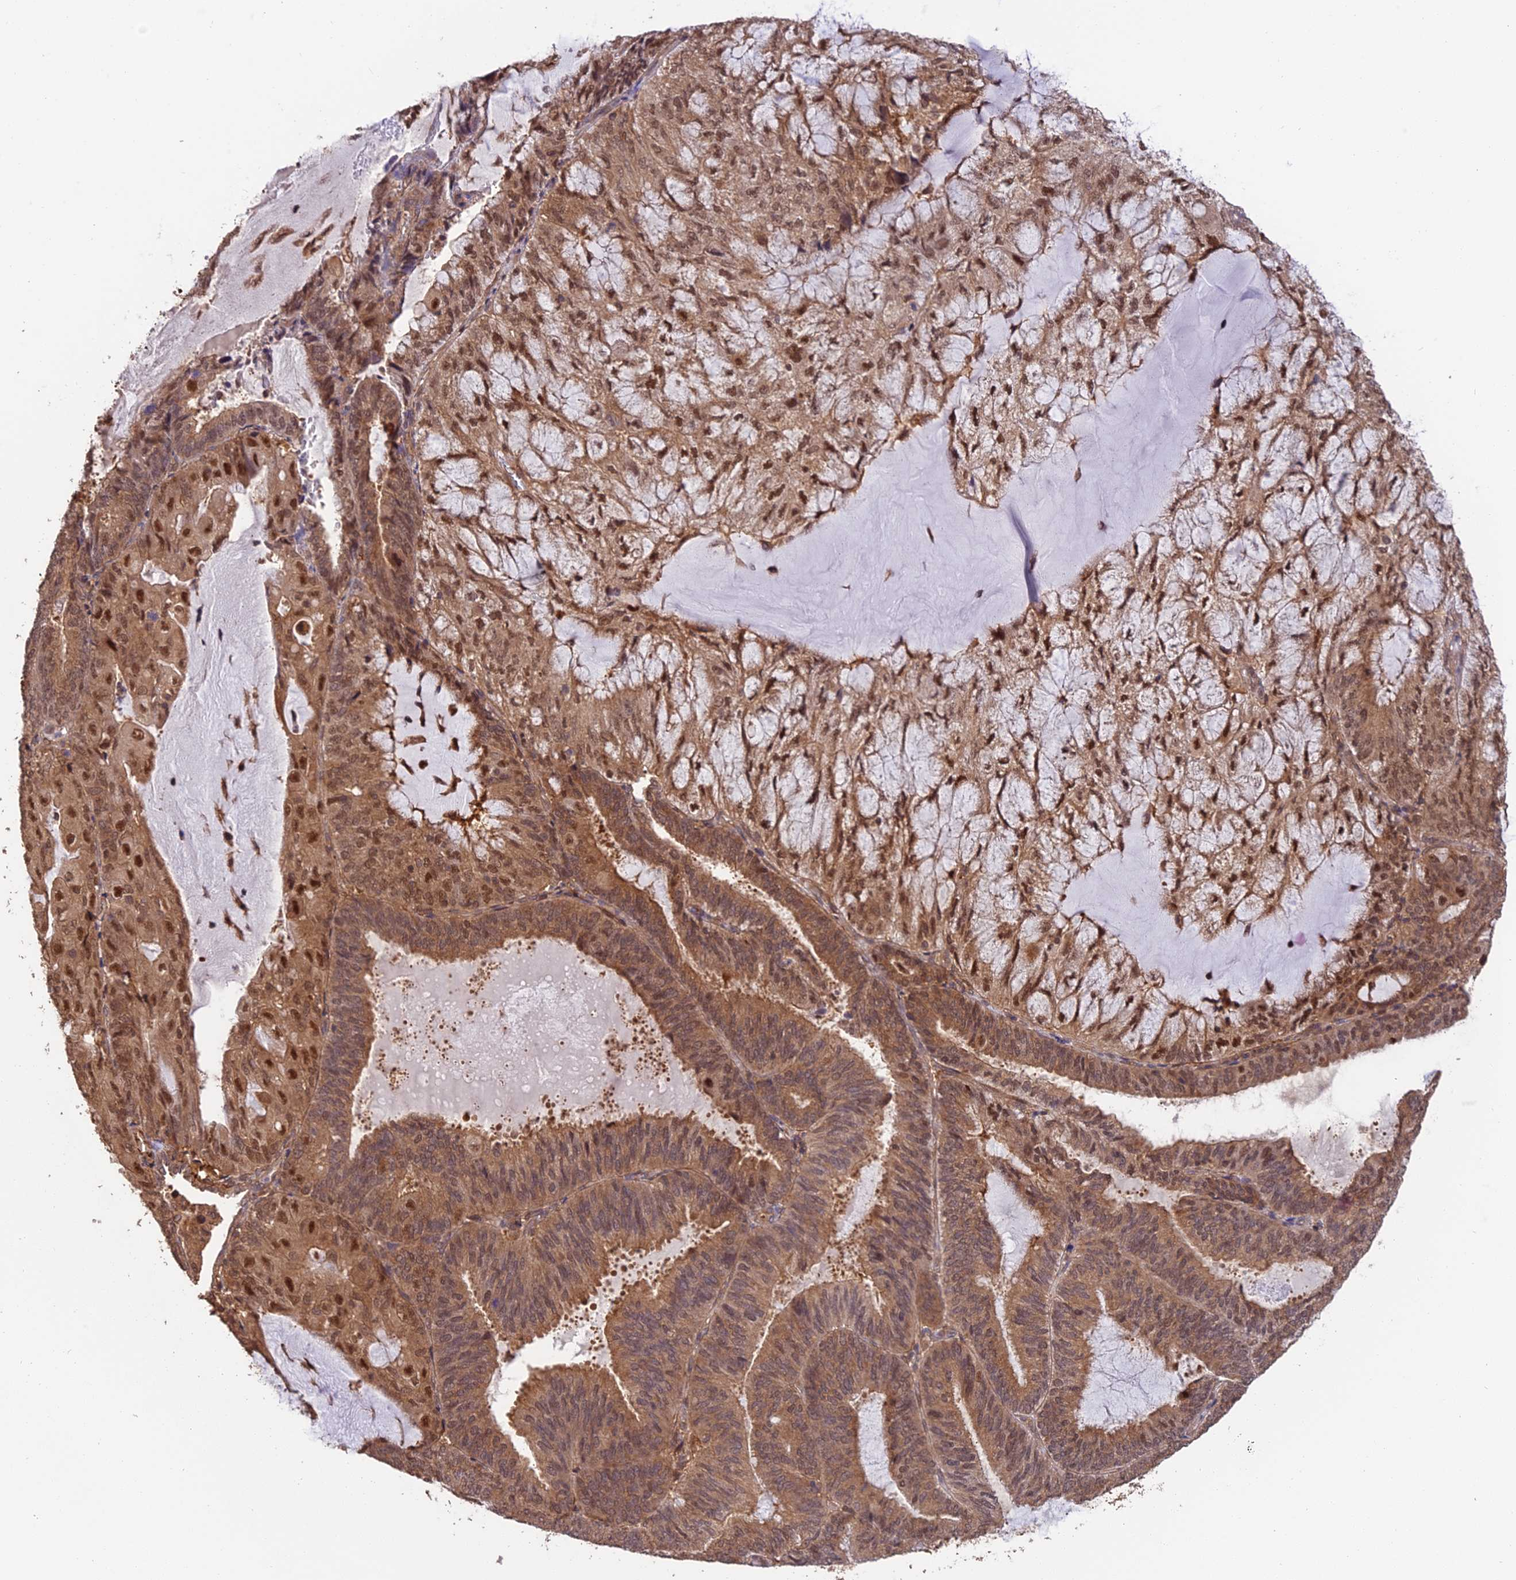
{"staining": {"intensity": "moderate", "quantity": ">75%", "location": "cytoplasmic/membranous,nuclear"}, "tissue": "endometrial cancer", "cell_type": "Tumor cells", "image_type": "cancer", "snomed": [{"axis": "morphology", "description": "Adenocarcinoma, NOS"}, {"axis": "topography", "description": "Endometrium"}], "caption": "The immunohistochemical stain shows moderate cytoplasmic/membranous and nuclear expression in tumor cells of endometrial adenocarcinoma tissue. Using DAB (brown) and hematoxylin (blue) stains, captured at high magnification using brightfield microscopy.", "gene": "PSMB3", "patient": {"sex": "female", "age": 81}}